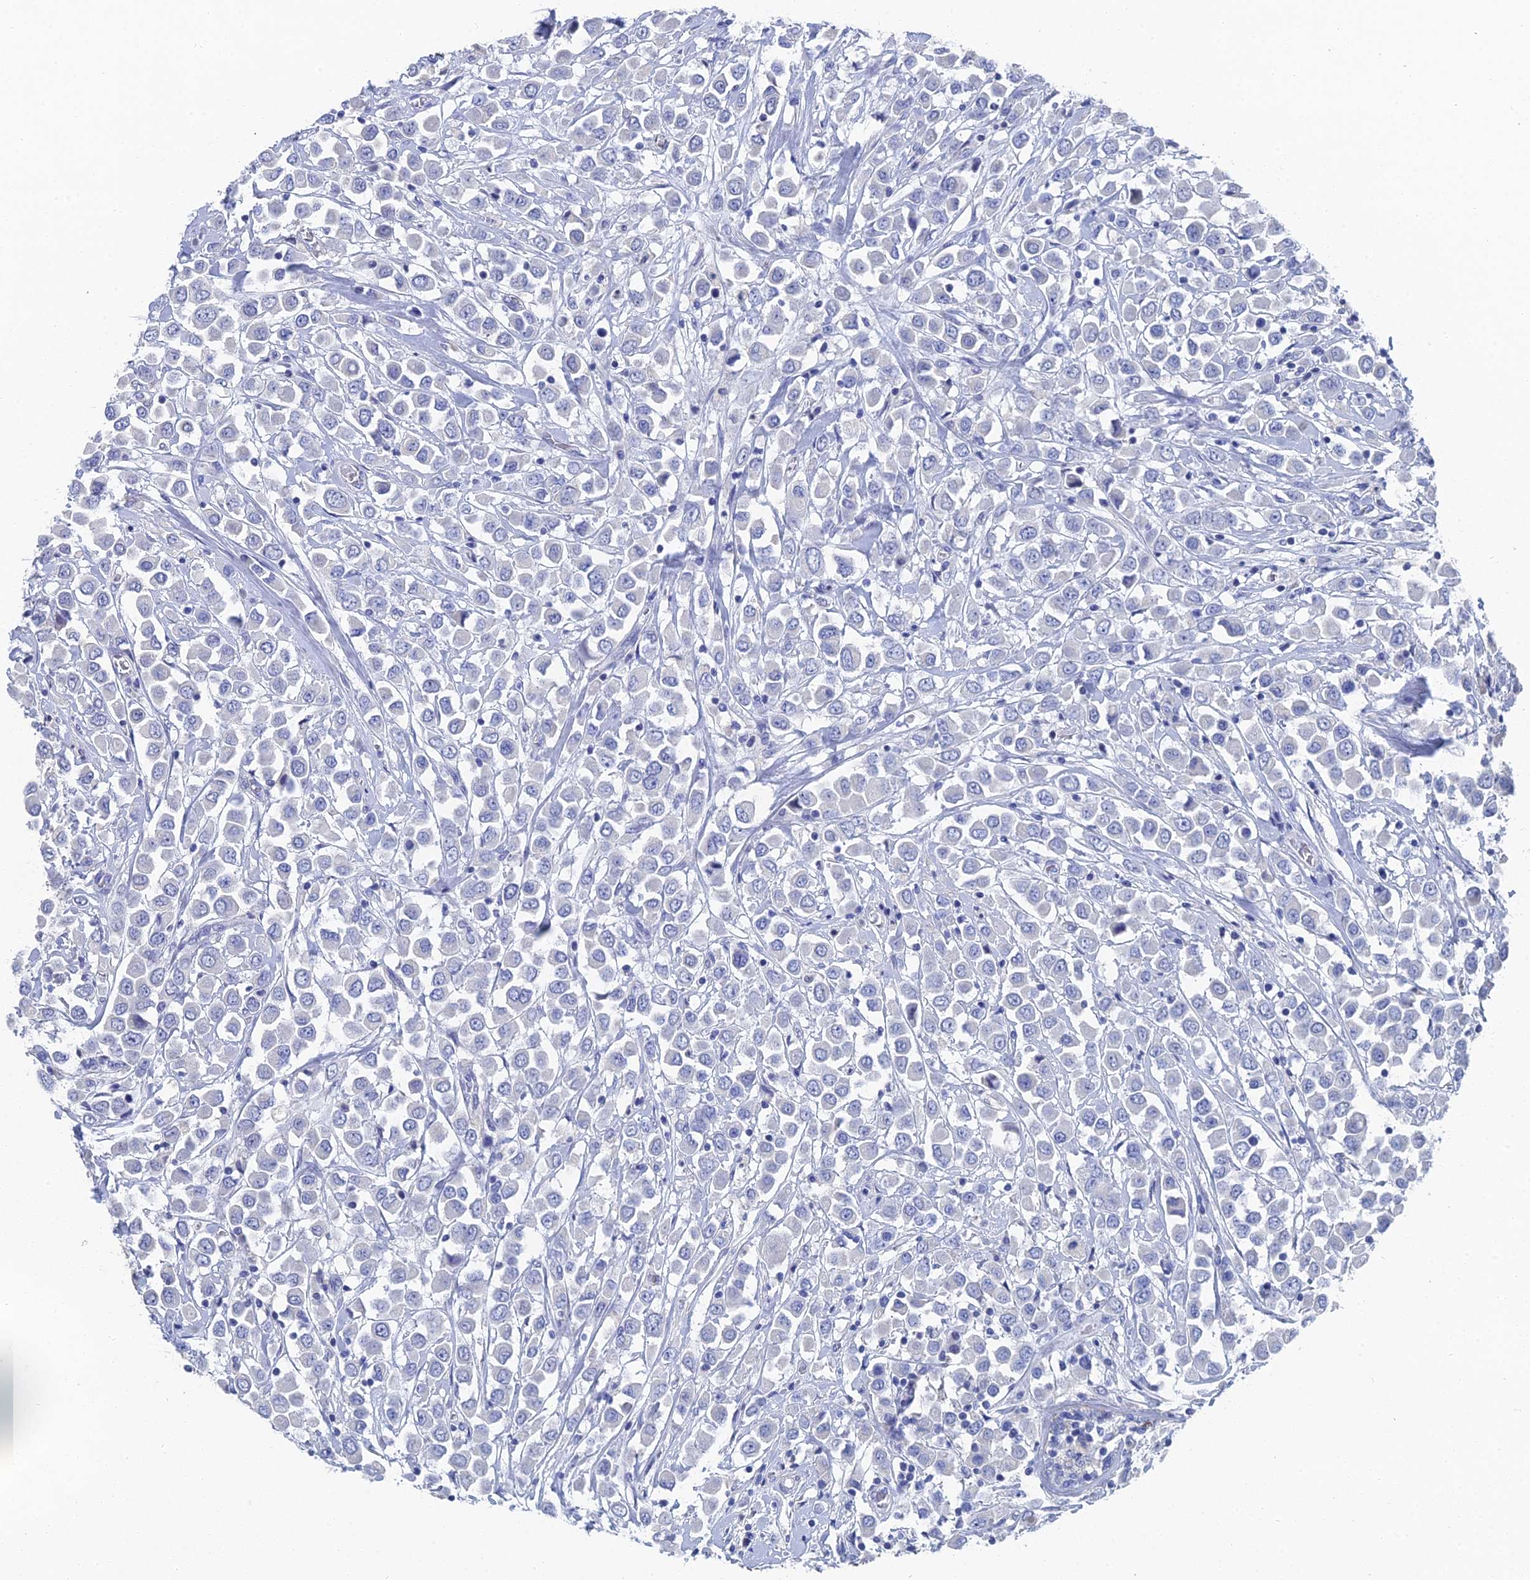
{"staining": {"intensity": "negative", "quantity": "none", "location": "none"}, "tissue": "breast cancer", "cell_type": "Tumor cells", "image_type": "cancer", "snomed": [{"axis": "morphology", "description": "Duct carcinoma"}, {"axis": "topography", "description": "Breast"}], "caption": "Immunohistochemistry photomicrograph of neoplastic tissue: human breast cancer (invasive ductal carcinoma) stained with DAB (3,3'-diaminobenzidine) exhibits no significant protein positivity in tumor cells.", "gene": "GFAP", "patient": {"sex": "female", "age": 61}}